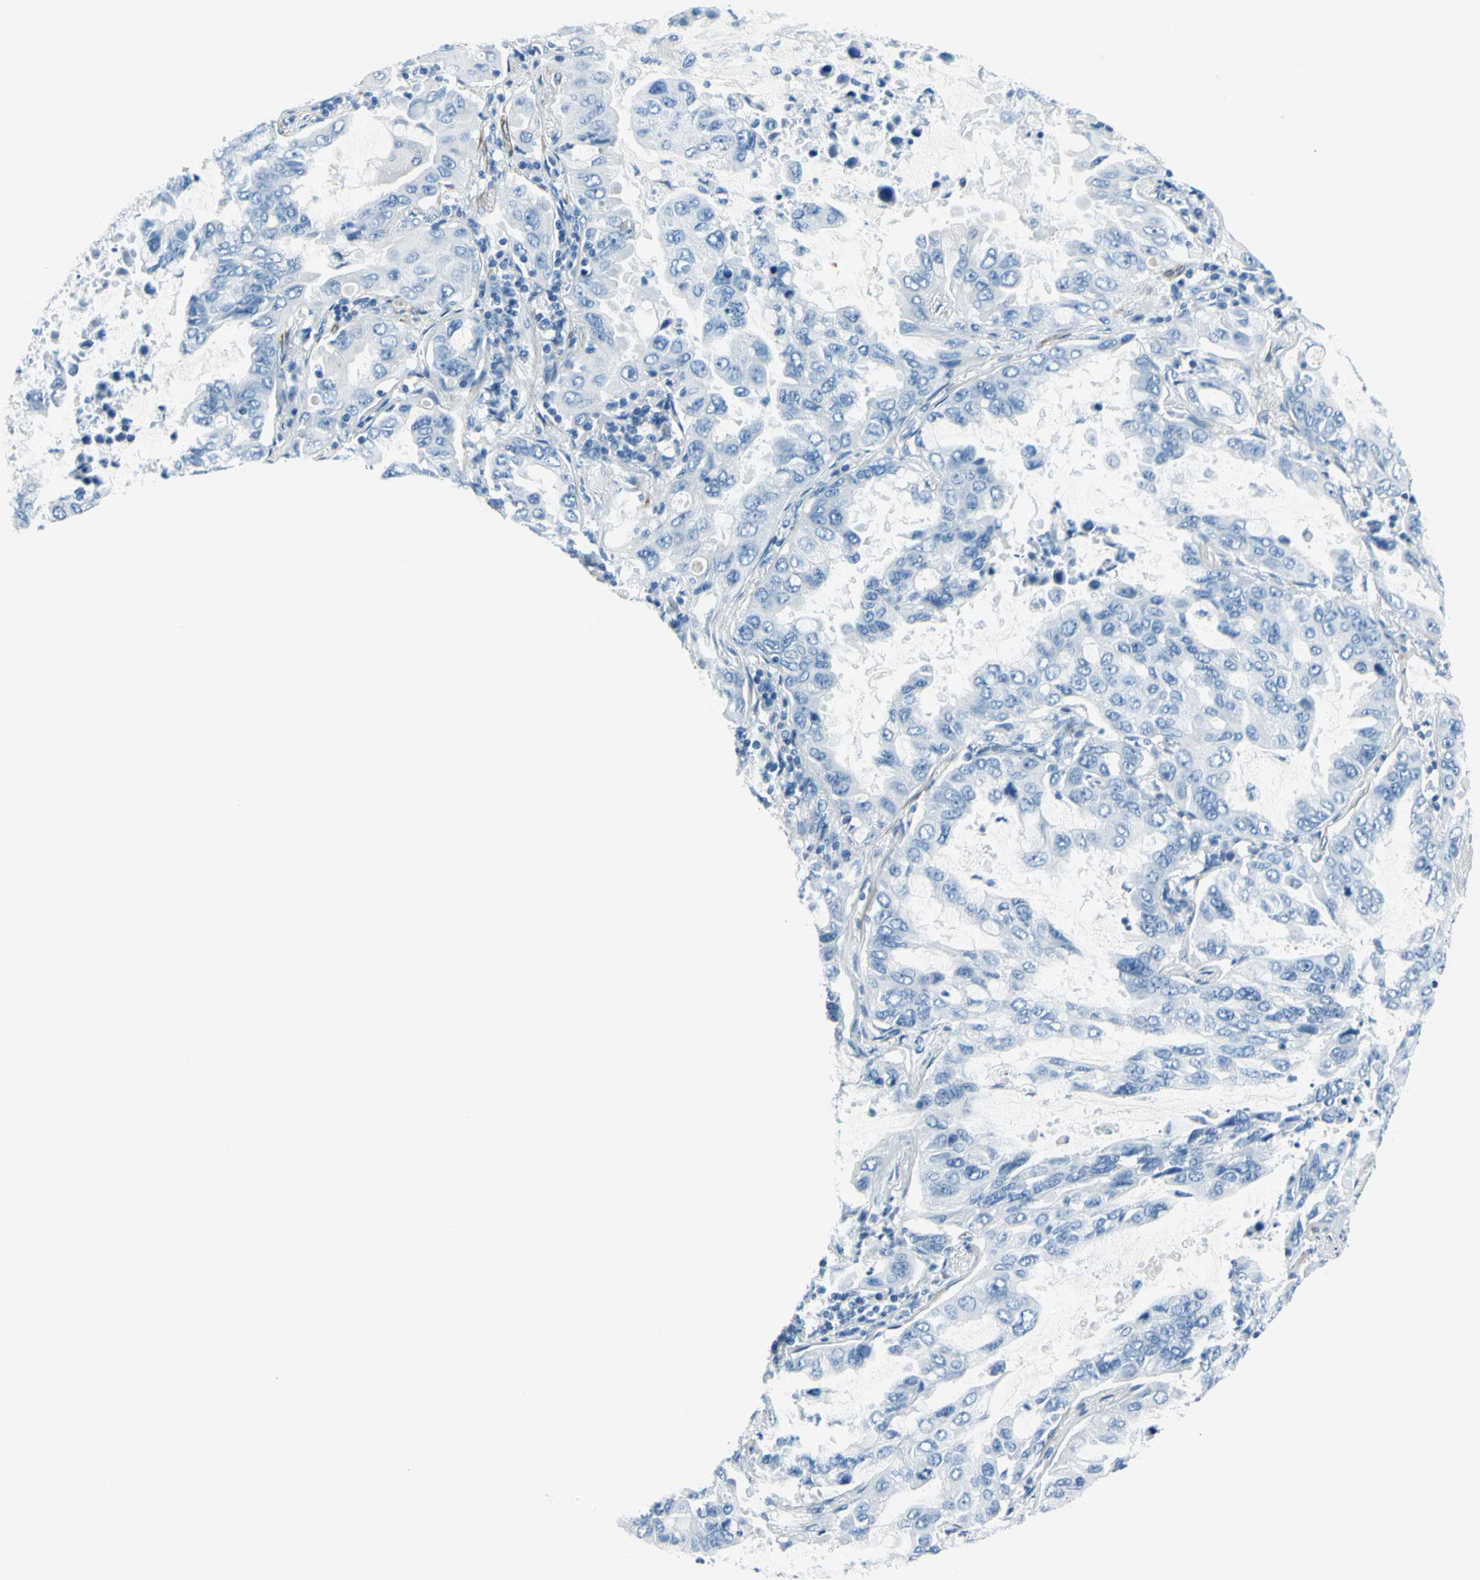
{"staining": {"intensity": "negative", "quantity": "none", "location": "none"}, "tissue": "lung cancer", "cell_type": "Tumor cells", "image_type": "cancer", "snomed": [{"axis": "morphology", "description": "Adenocarcinoma, NOS"}, {"axis": "topography", "description": "Lung"}], "caption": "Lung cancer was stained to show a protein in brown. There is no significant staining in tumor cells.", "gene": "CDH15", "patient": {"sex": "male", "age": 64}}